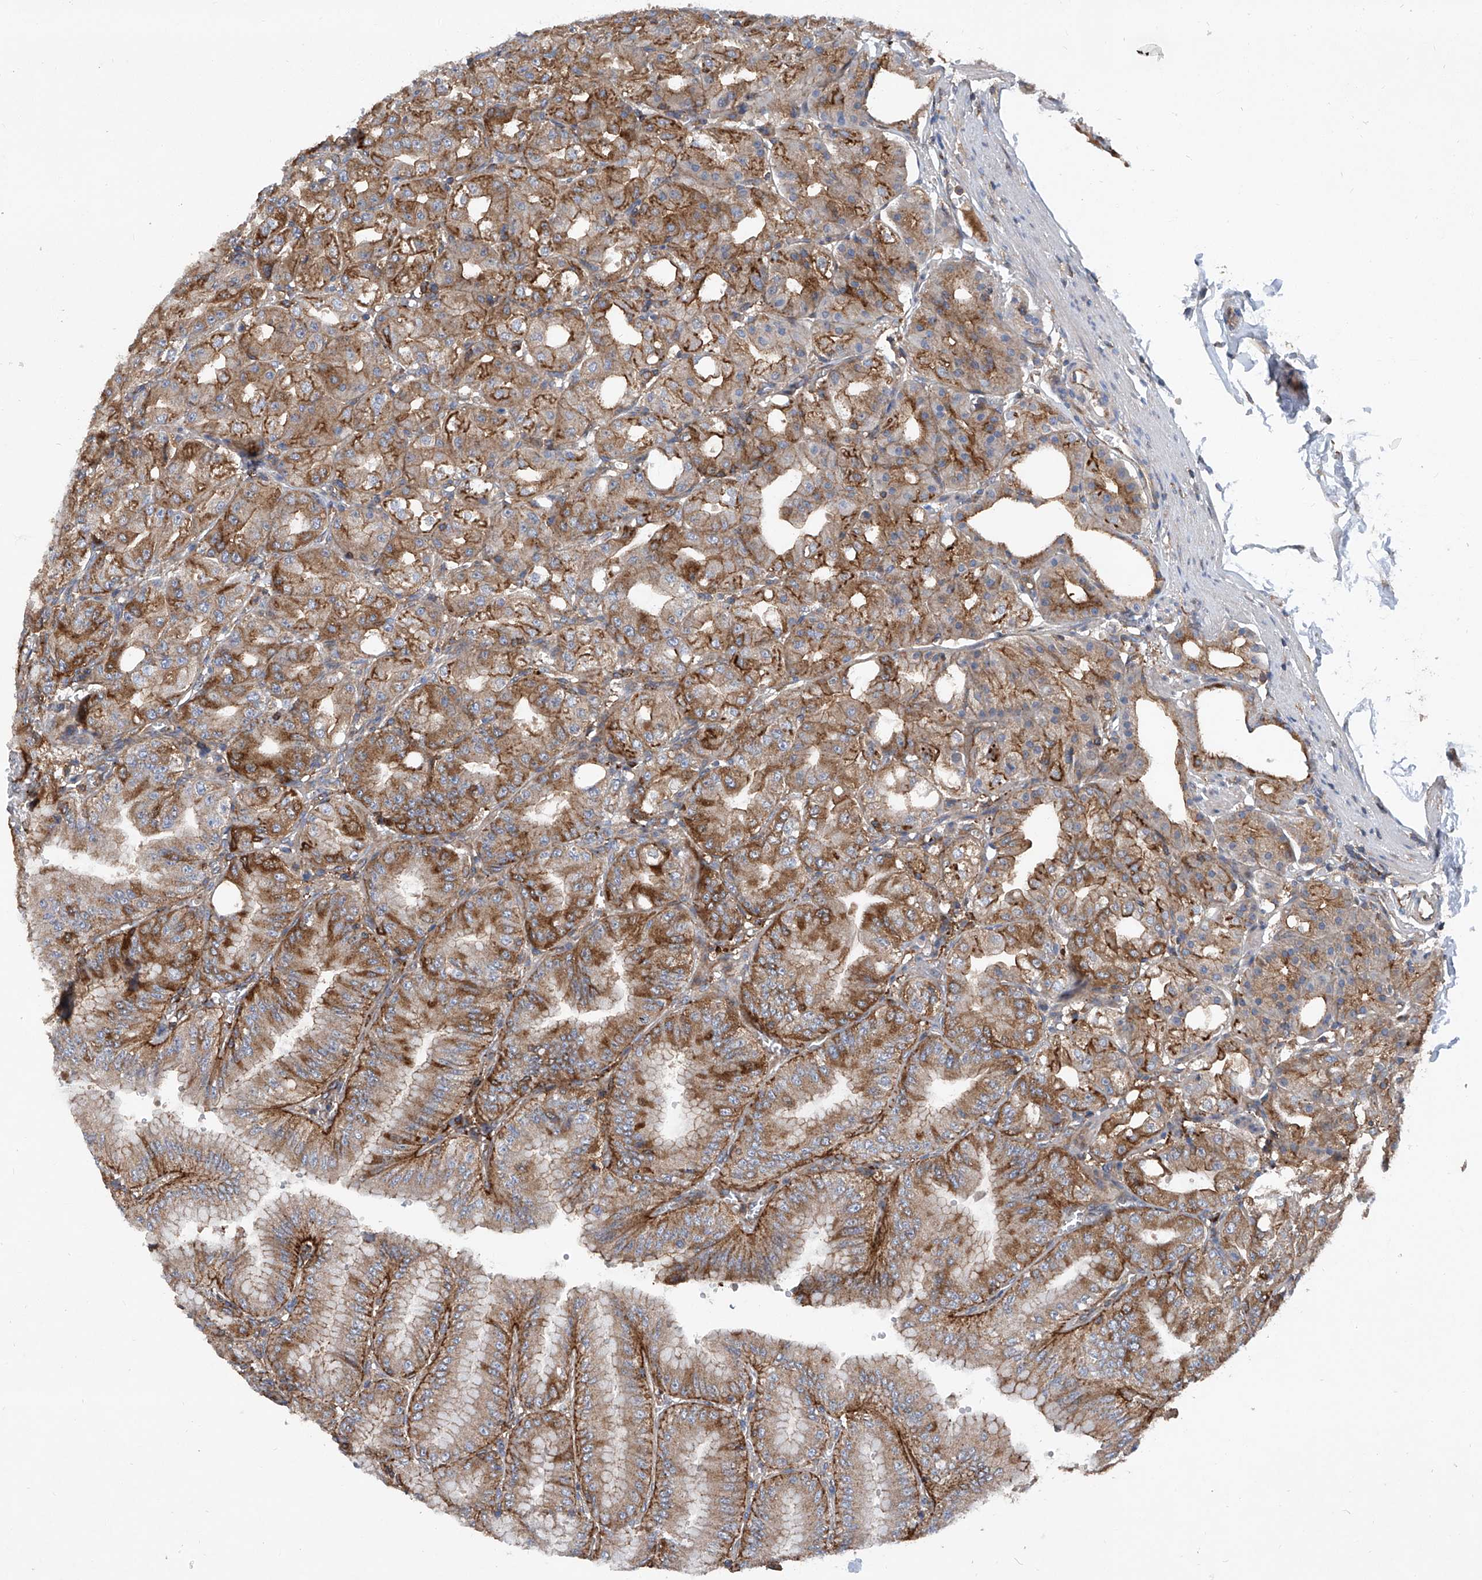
{"staining": {"intensity": "strong", "quantity": ">75%", "location": "cytoplasmic/membranous"}, "tissue": "stomach", "cell_type": "Glandular cells", "image_type": "normal", "snomed": [{"axis": "morphology", "description": "Normal tissue, NOS"}, {"axis": "topography", "description": "Stomach, lower"}], "caption": "IHC (DAB (3,3'-diaminobenzidine)) staining of normal stomach displays strong cytoplasmic/membranous protein expression in about >75% of glandular cells. Nuclei are stained in blue.", "gene": "SMAP1", "patient": {"sex": "male", "age": 71}}